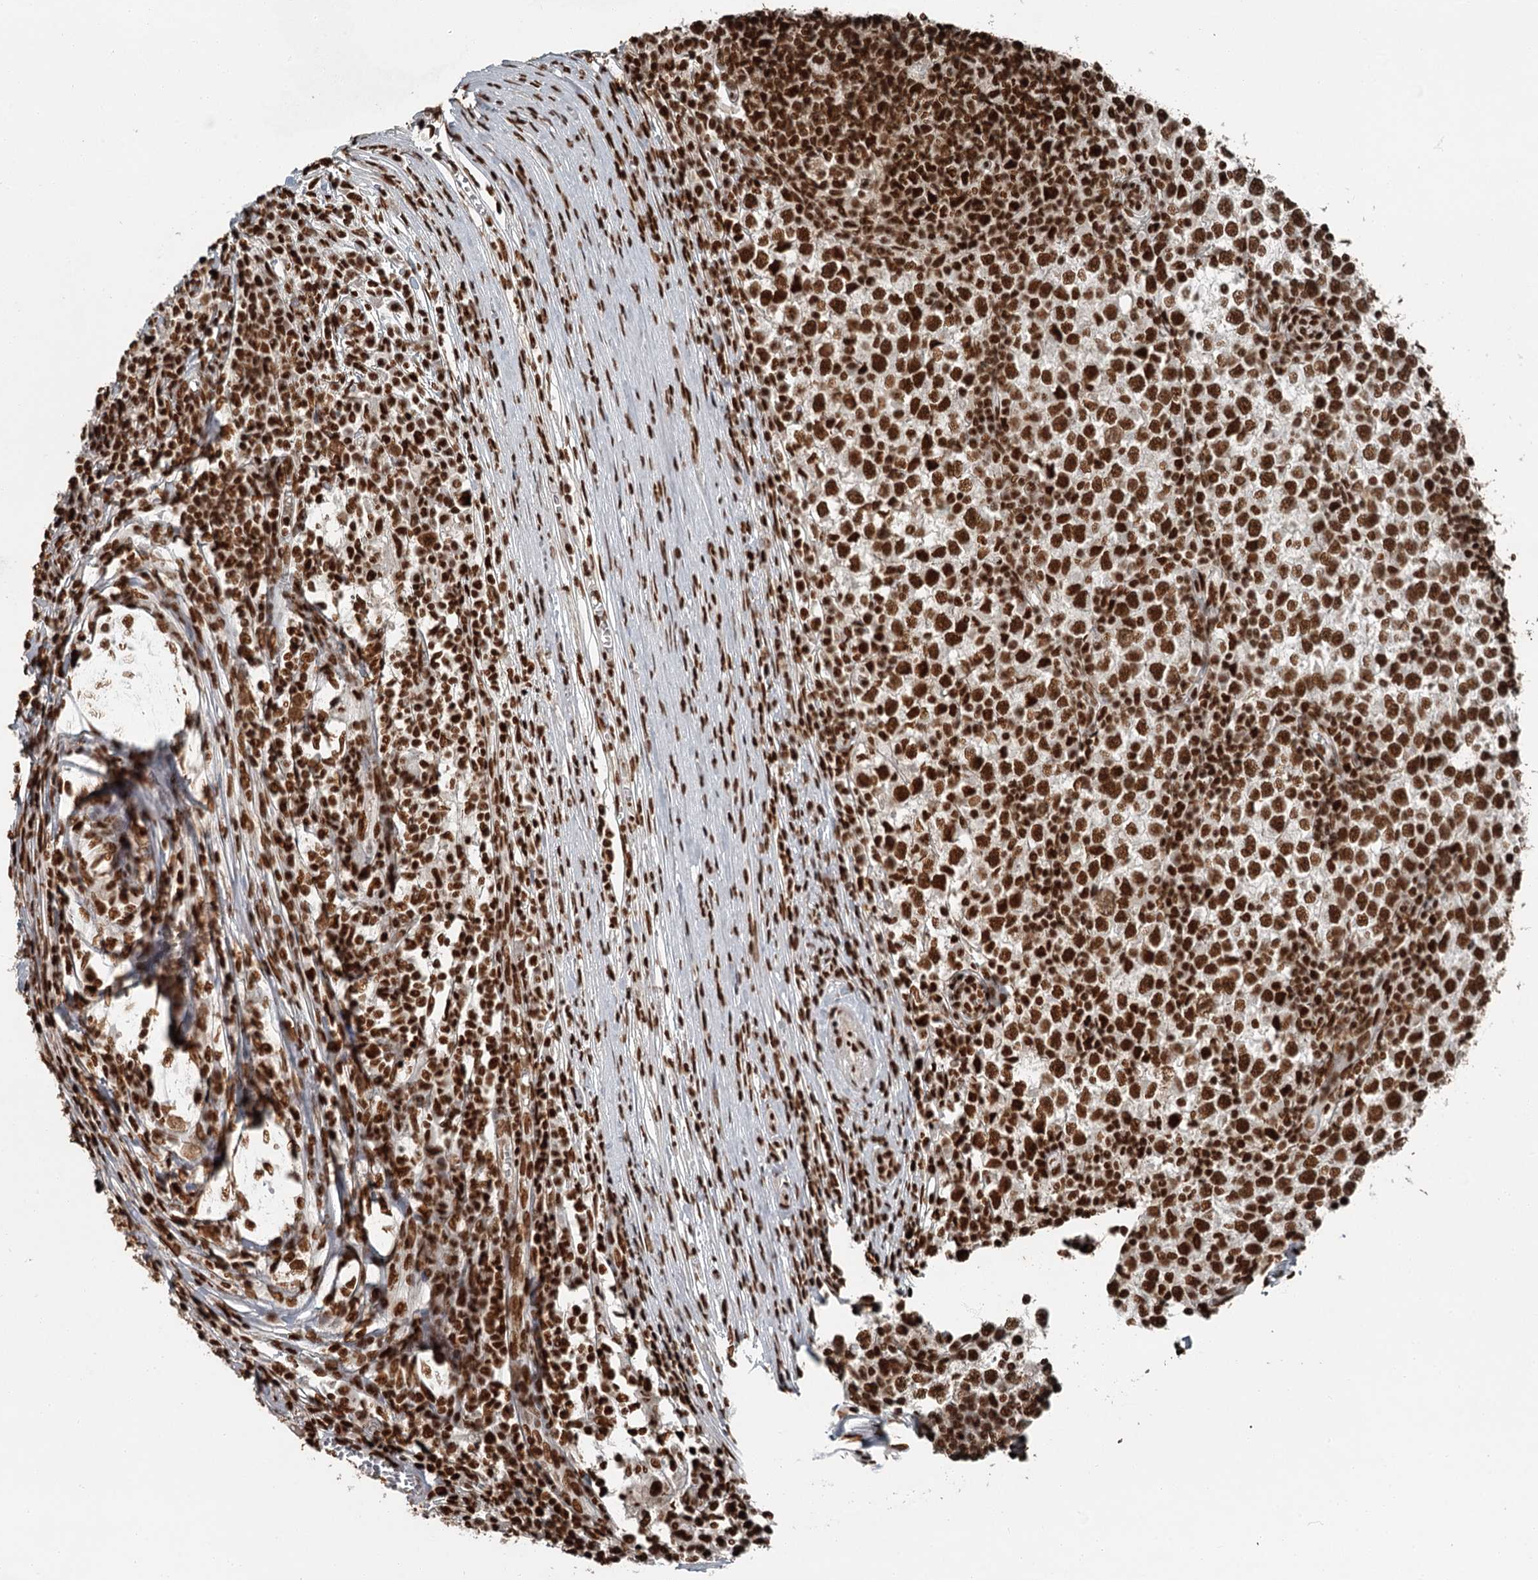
{"staining": {"intensity": "strong", "quantity": ">75%", "location": "nuclear"}, "tissue": "testis cancer", "cell_type": "Tumor cells", "image_type": "cancer", "snomed": [{"axis": "morphology", "description": "Seminoma, NOS"}, {"axis": "topography", "description": "Testis"}], "caption": "A brown stain shows strong nuclear staining of a protein in human testis seminoma tumor cells.", "gene": "RBBP7", "patient": {"sex": "male", "age": 65}}